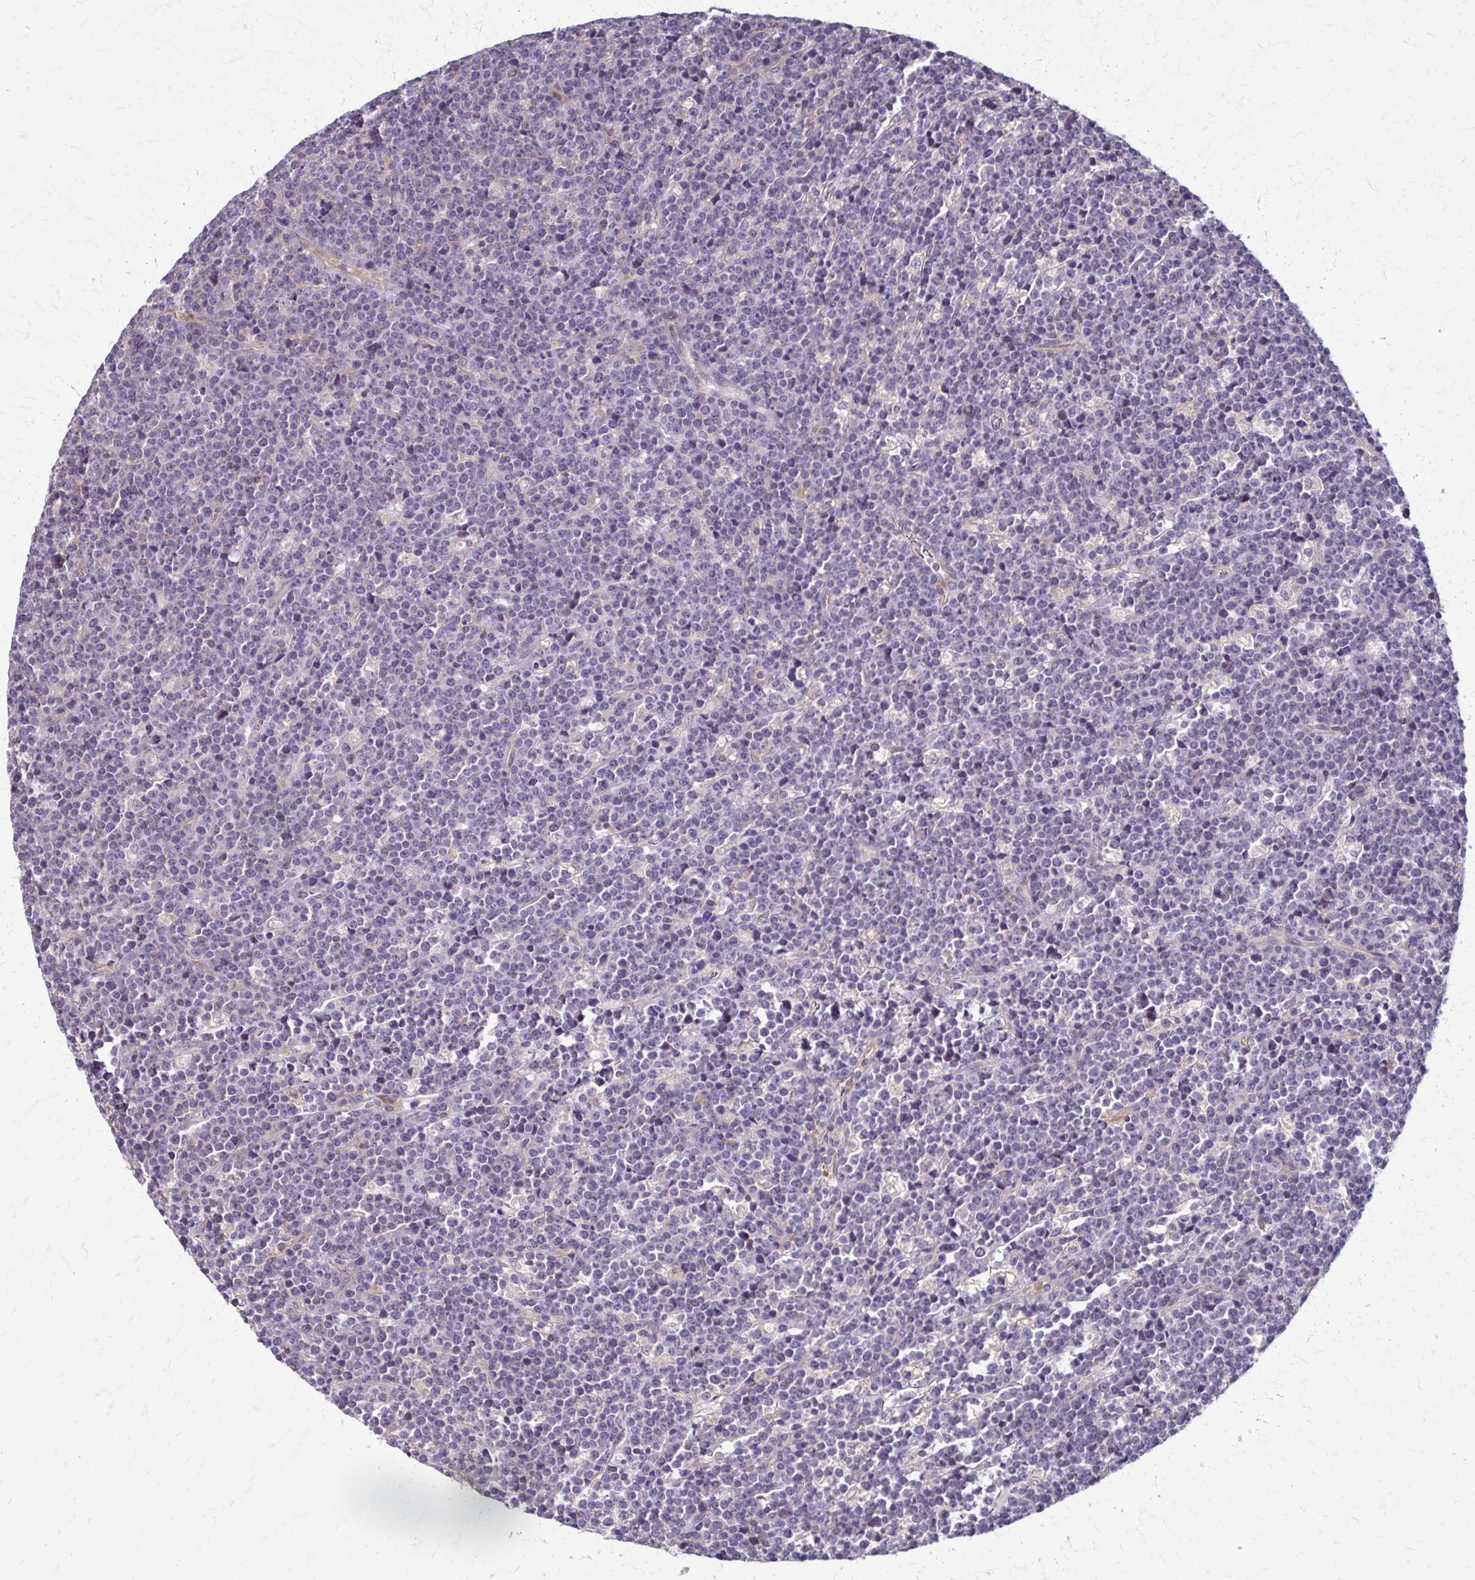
{"staining": {"intensity": "negative", "quantity": "none", "location": "none"}, "tissue": "lymphoma", "cell_type": "Tumor cells", "image_type": "cancer", "snomed": [{"axis": "morphology", "description": "Malignant lymphoma, non-Hodgkin's type, High grade"}, {"axis": "topography", "description": "Ovary"}], "caption": "This is an IHC micrograph of lymphoma. There is no expression in tumor cells.", "gene": "DSP", "patient": {"sex": "female", "age": 56}}